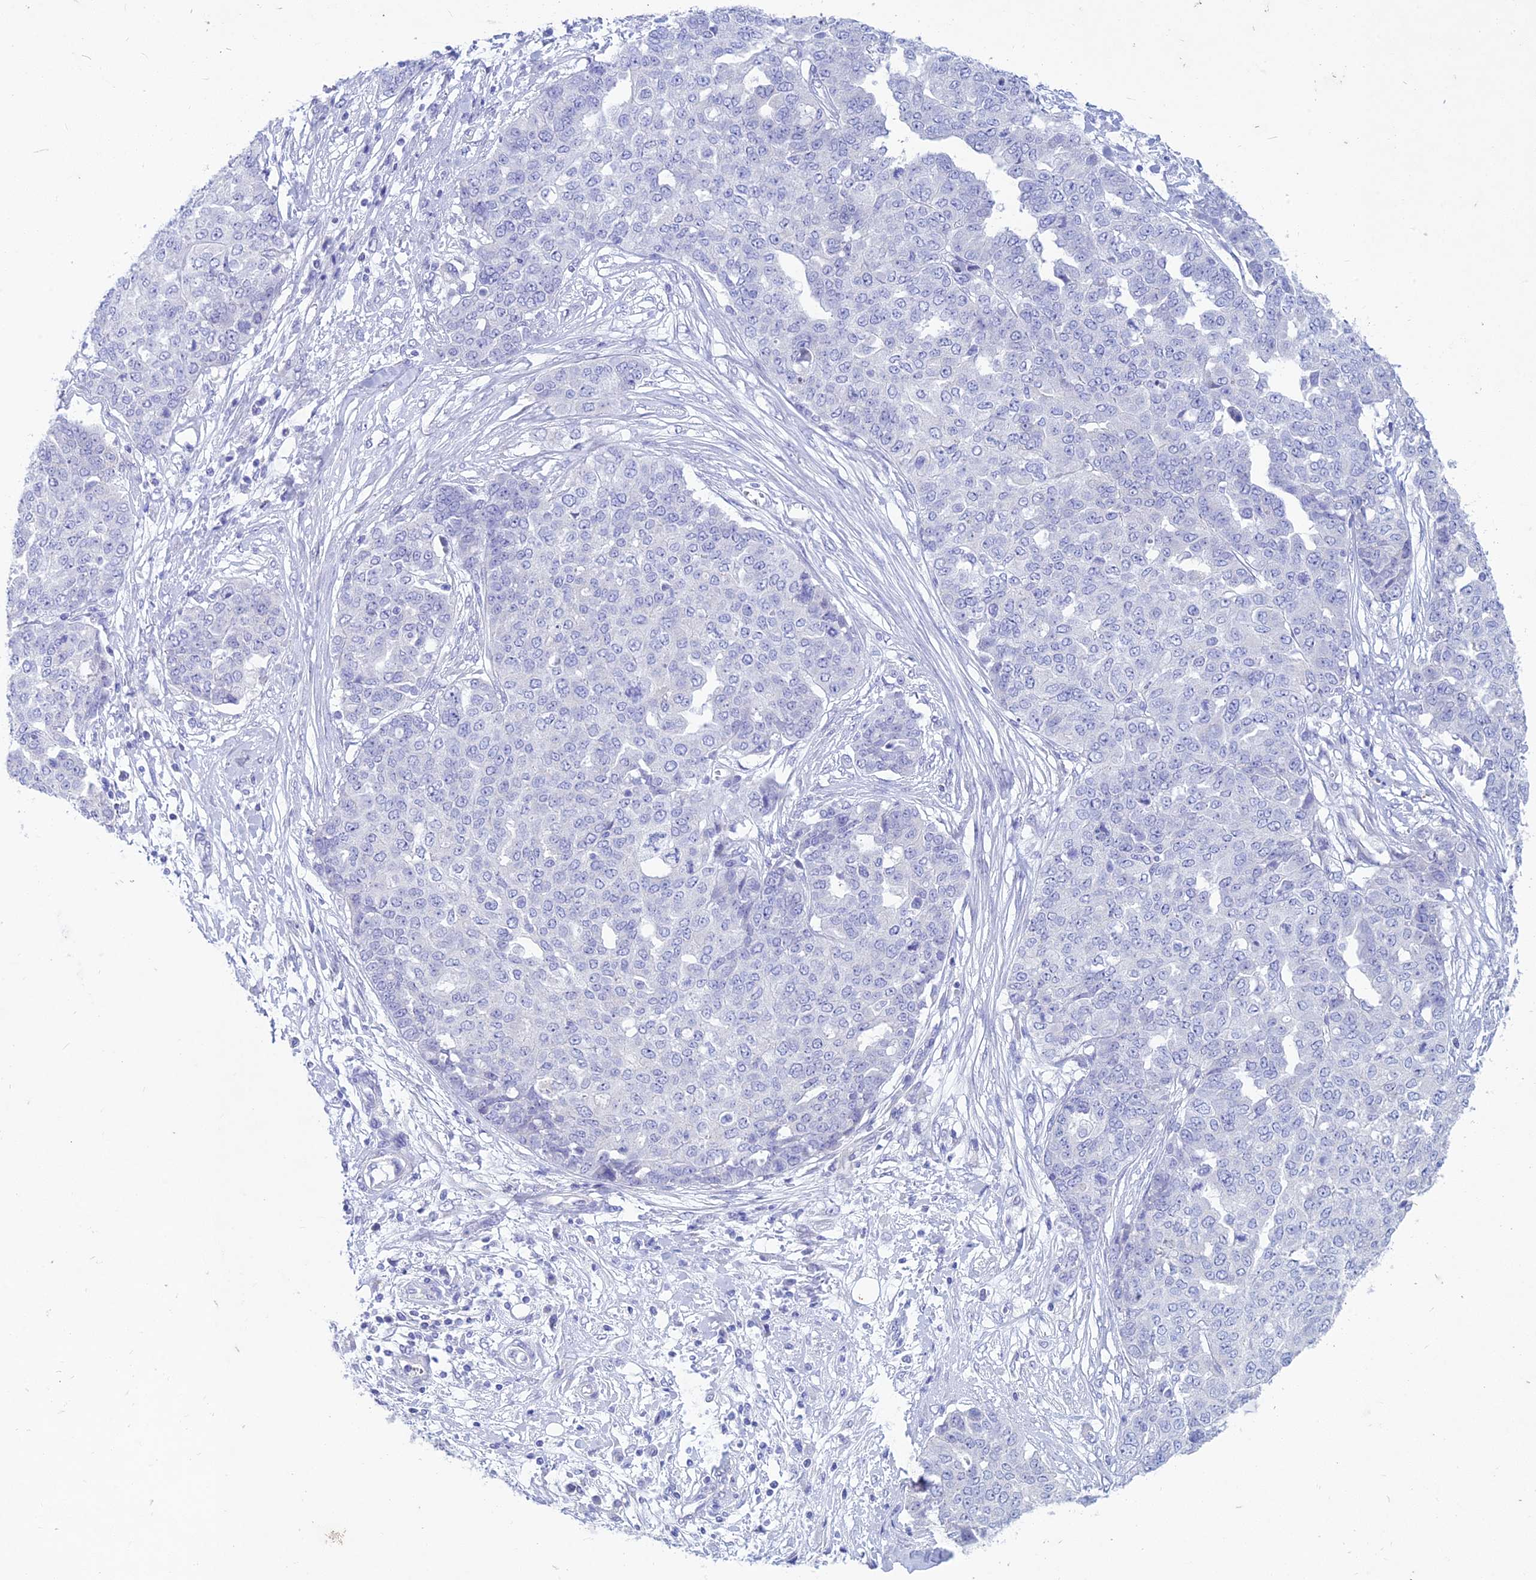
{"staining": {"intensity": "negative", "quantity": "none", "location": "none"}, "tissue": "ovarian cancer", "cell_type": "Tumor cells", "image_type": "cancer", "snomed": [{"axis": "morphology", "description": "Cystadenocarcinoma, serous, NOS"}, {"axis": "topography", "description": "Soft tissue"}, {"axis": "topography", "description": "Ovary"}], "caption": "This image is of ovarian cancer (serous cystadenocarcinoma) stained with immunohistochemistry (IHC) to label a protein in brown with the nuclei are counter-stained blue. There is no staining in tumor cells.", "gene": "BTBD19", "patient": {"sex": "female", "age": 57}}